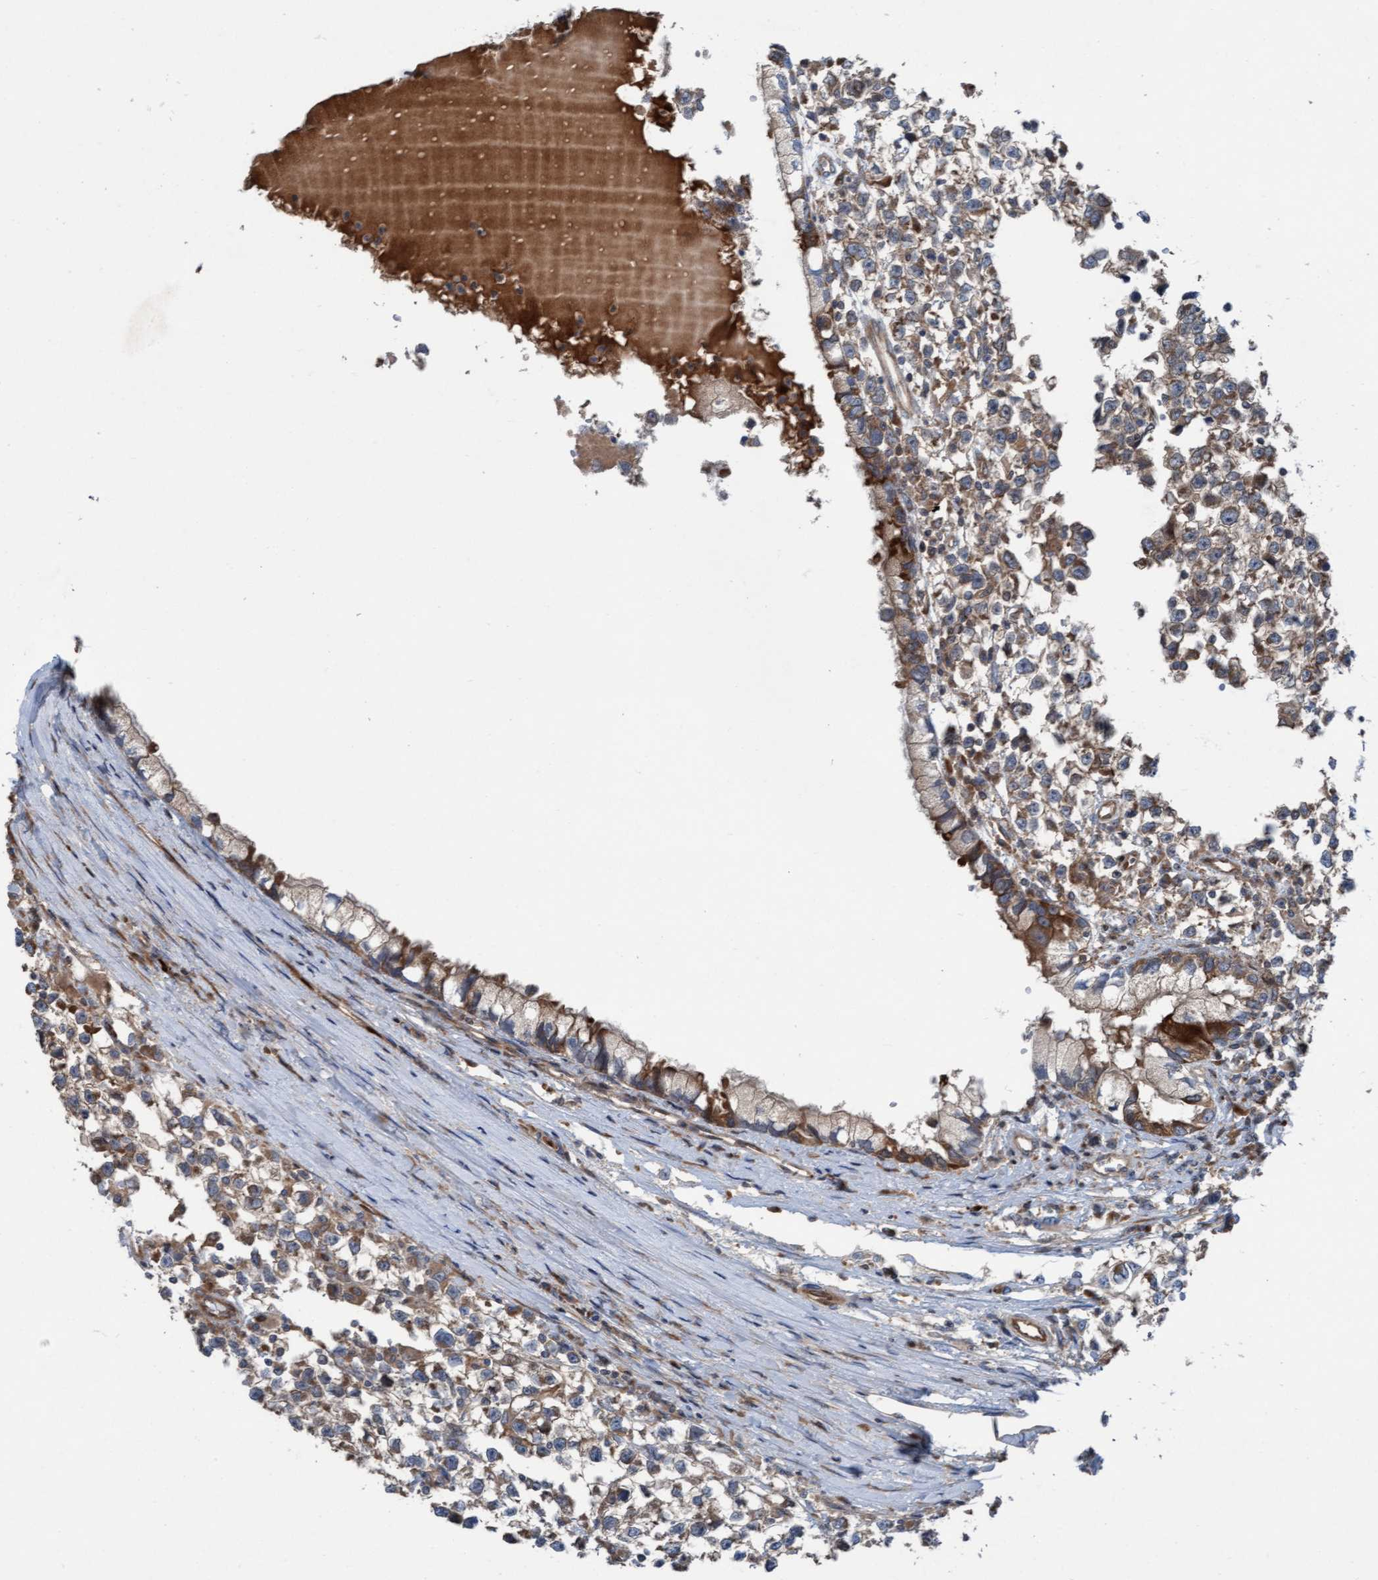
{"staining": {"intensity": "weak", "quantity": ">75%", "location": "cytoplasmic/membranous"}, "tissue": "testis cancer", "cell_type": "Tumor cells", "image_type": "cancer", "snomed": [{"axis": "morphology", "description": "Seminoma, NOS"}, {"axis": "morphology", "description": "Carcinoma, Embryonal, NOS"}, {"axis": "topography", "description": "Testis"}], "caption": "Testis cancer (embryonal carcinoma) stained for a protein reveals weak cytoplasmic/membranous positivity in tumor cells.", "gene": "KLHL26", "patient": {"sex": "male", "age": 51}}